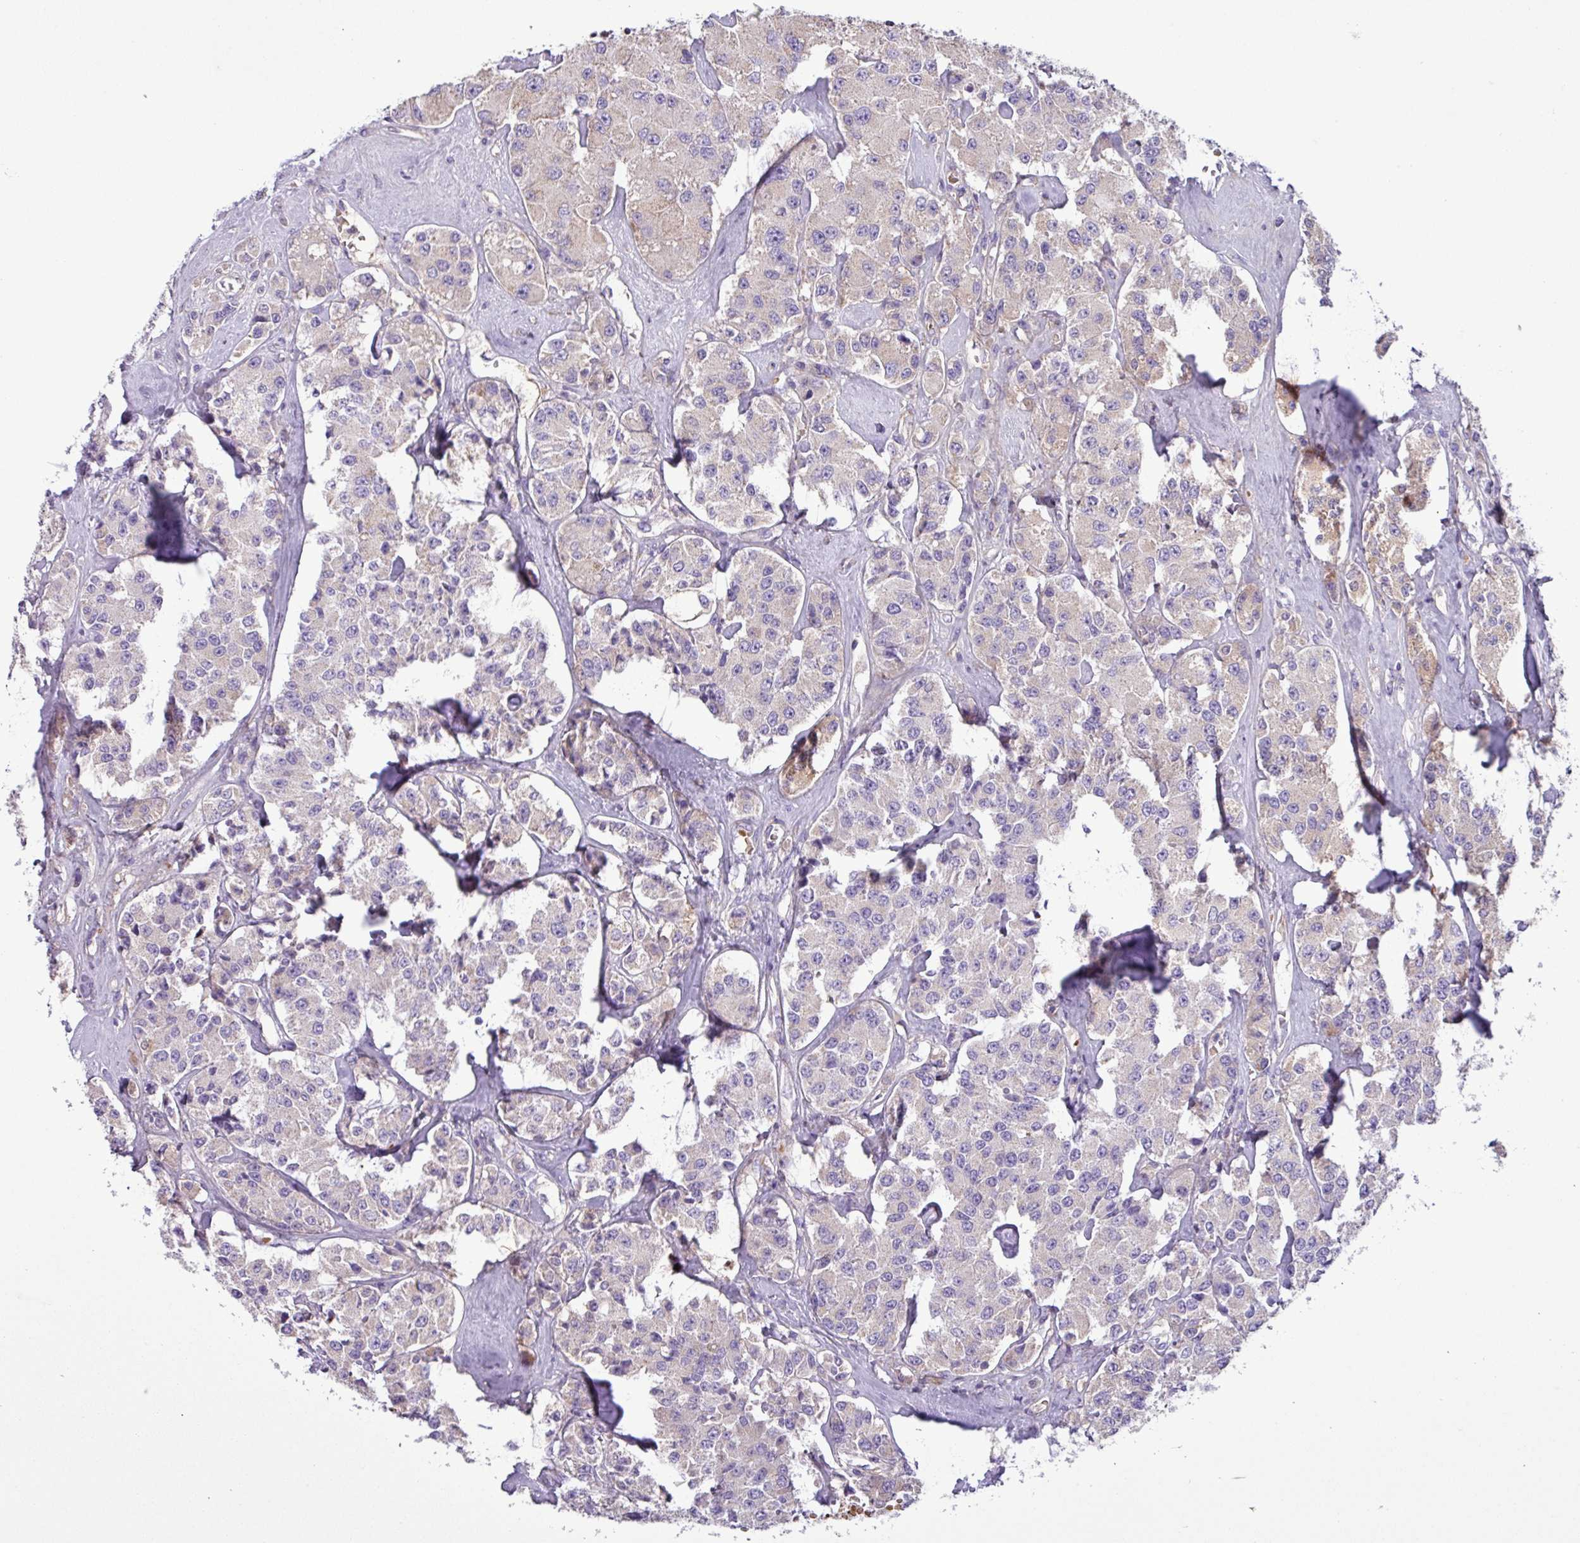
{"staining": {"intensity": "negative", "quantity": "none", "location": "none"}, "tissue": "carcinoid", "cell_type": "Tumor cells", "image_type": "cancer", "snomed": [{"axis": "morphology", "description": "Carcinoid, malignant, NOS"}, {"axis": "topography", "description": "Pancreas"}], "caption": "Tumor cells are negative for brown protein staining in carcinoid. The staining was performed using DAB to visualize the protein expression in brown, while the nuclei were stained in blue with hematoxylin (Magnification: 20x).", "gene": "FAM183A", "patient": {"sex": "male", "age": 41}}